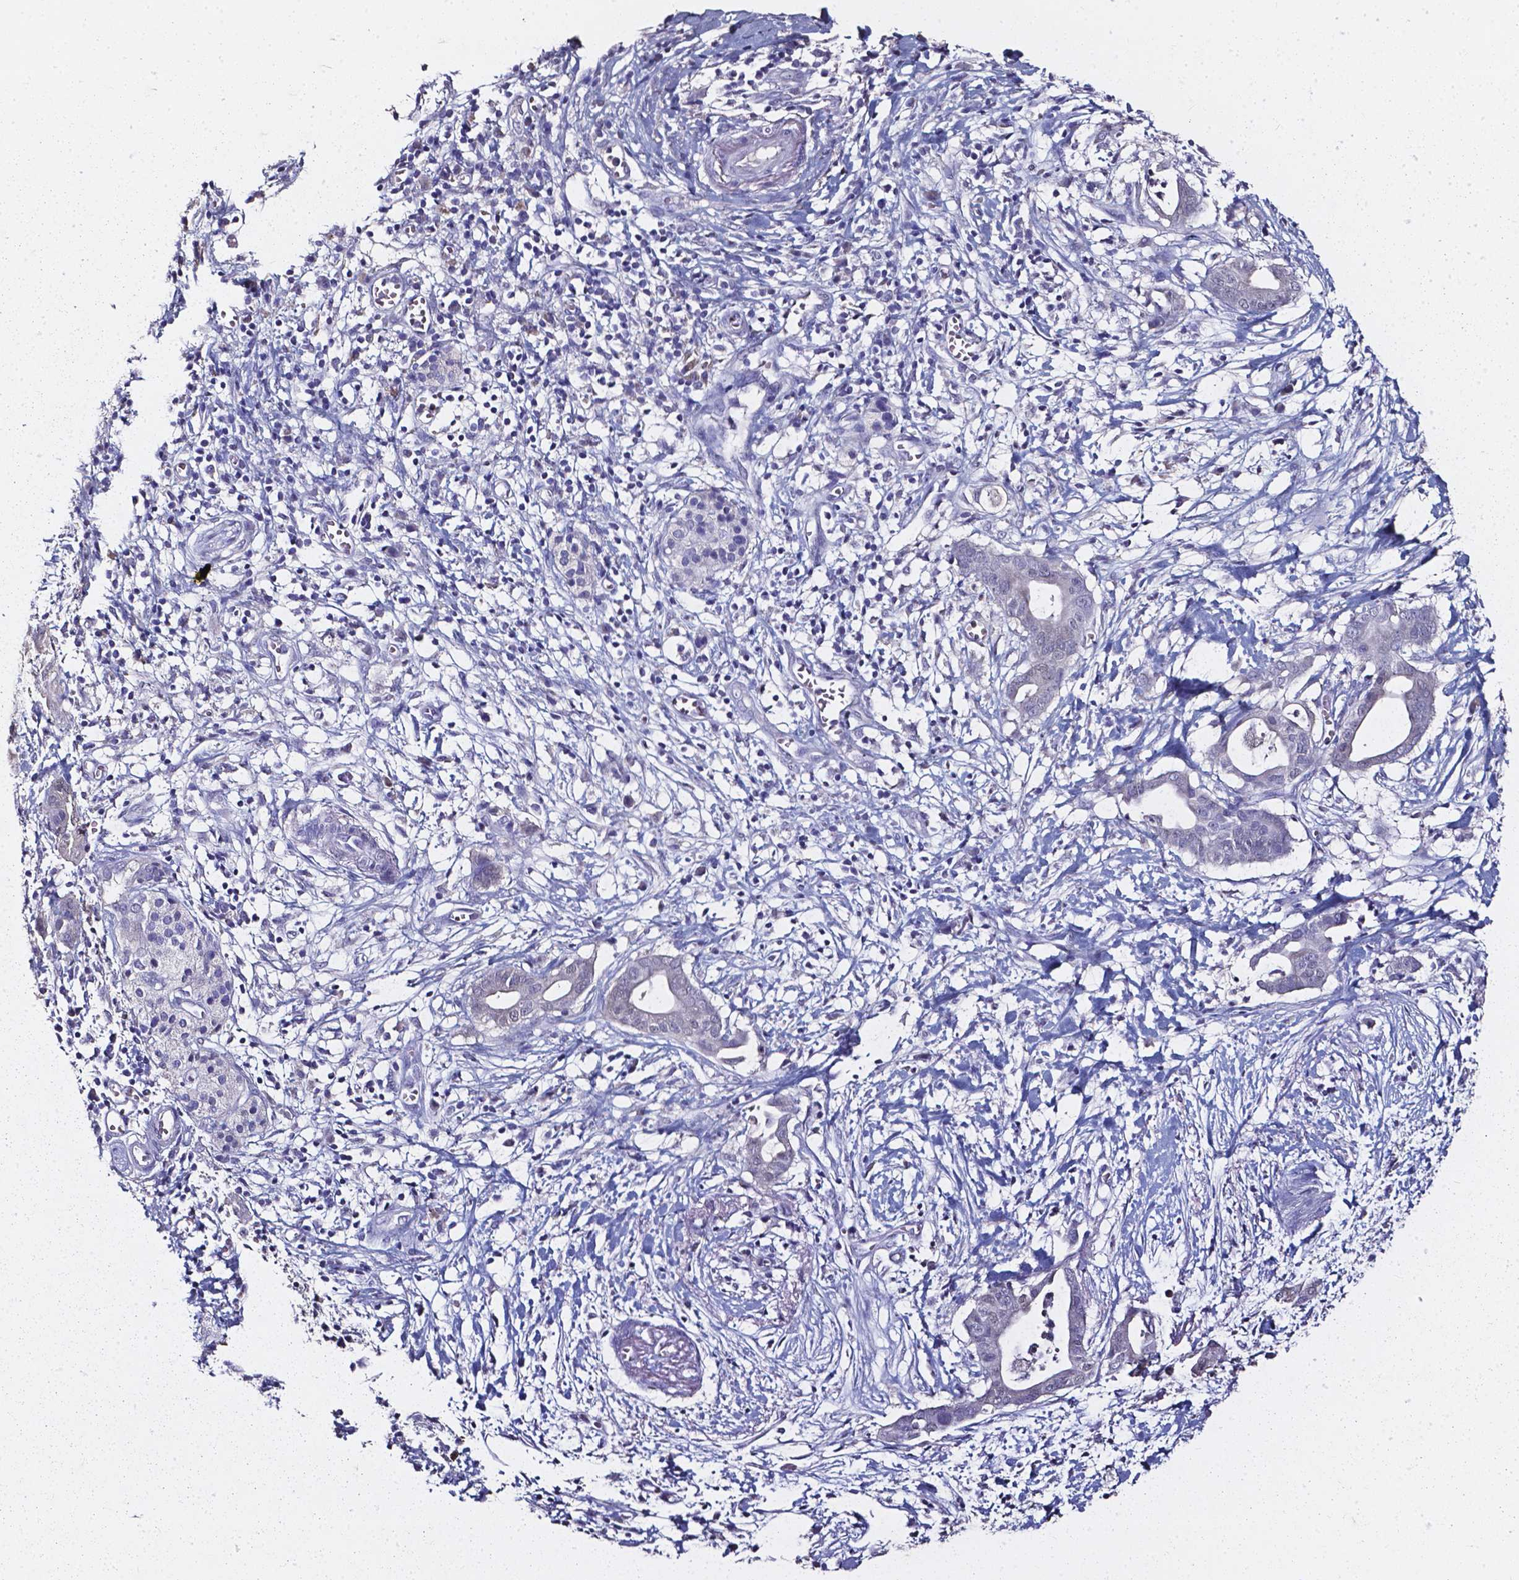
{"staining": {"intensity": "negative", "quantity": "none", "location": "none"}, "tissue": "pancreatic cancer", "cell_type": "Tumor cells", "image_type": "cancer", "snomed": [{"axis": "morphology", "description": "Adenocarcinoma, NOS"}, {"axis": "topography", "description": "Pancreas"}], "caption": "DAB immunohistochemical staining of pancreatic adenocarcinoma reveals no significant staining in tumor cells. Brightfield microscopy of IHC stained with DAB (brown) and hematoxylin (blue), captured at high magnification.", "gene": "AKR1B10", "patient": {"sex": "male", "age": 61}}